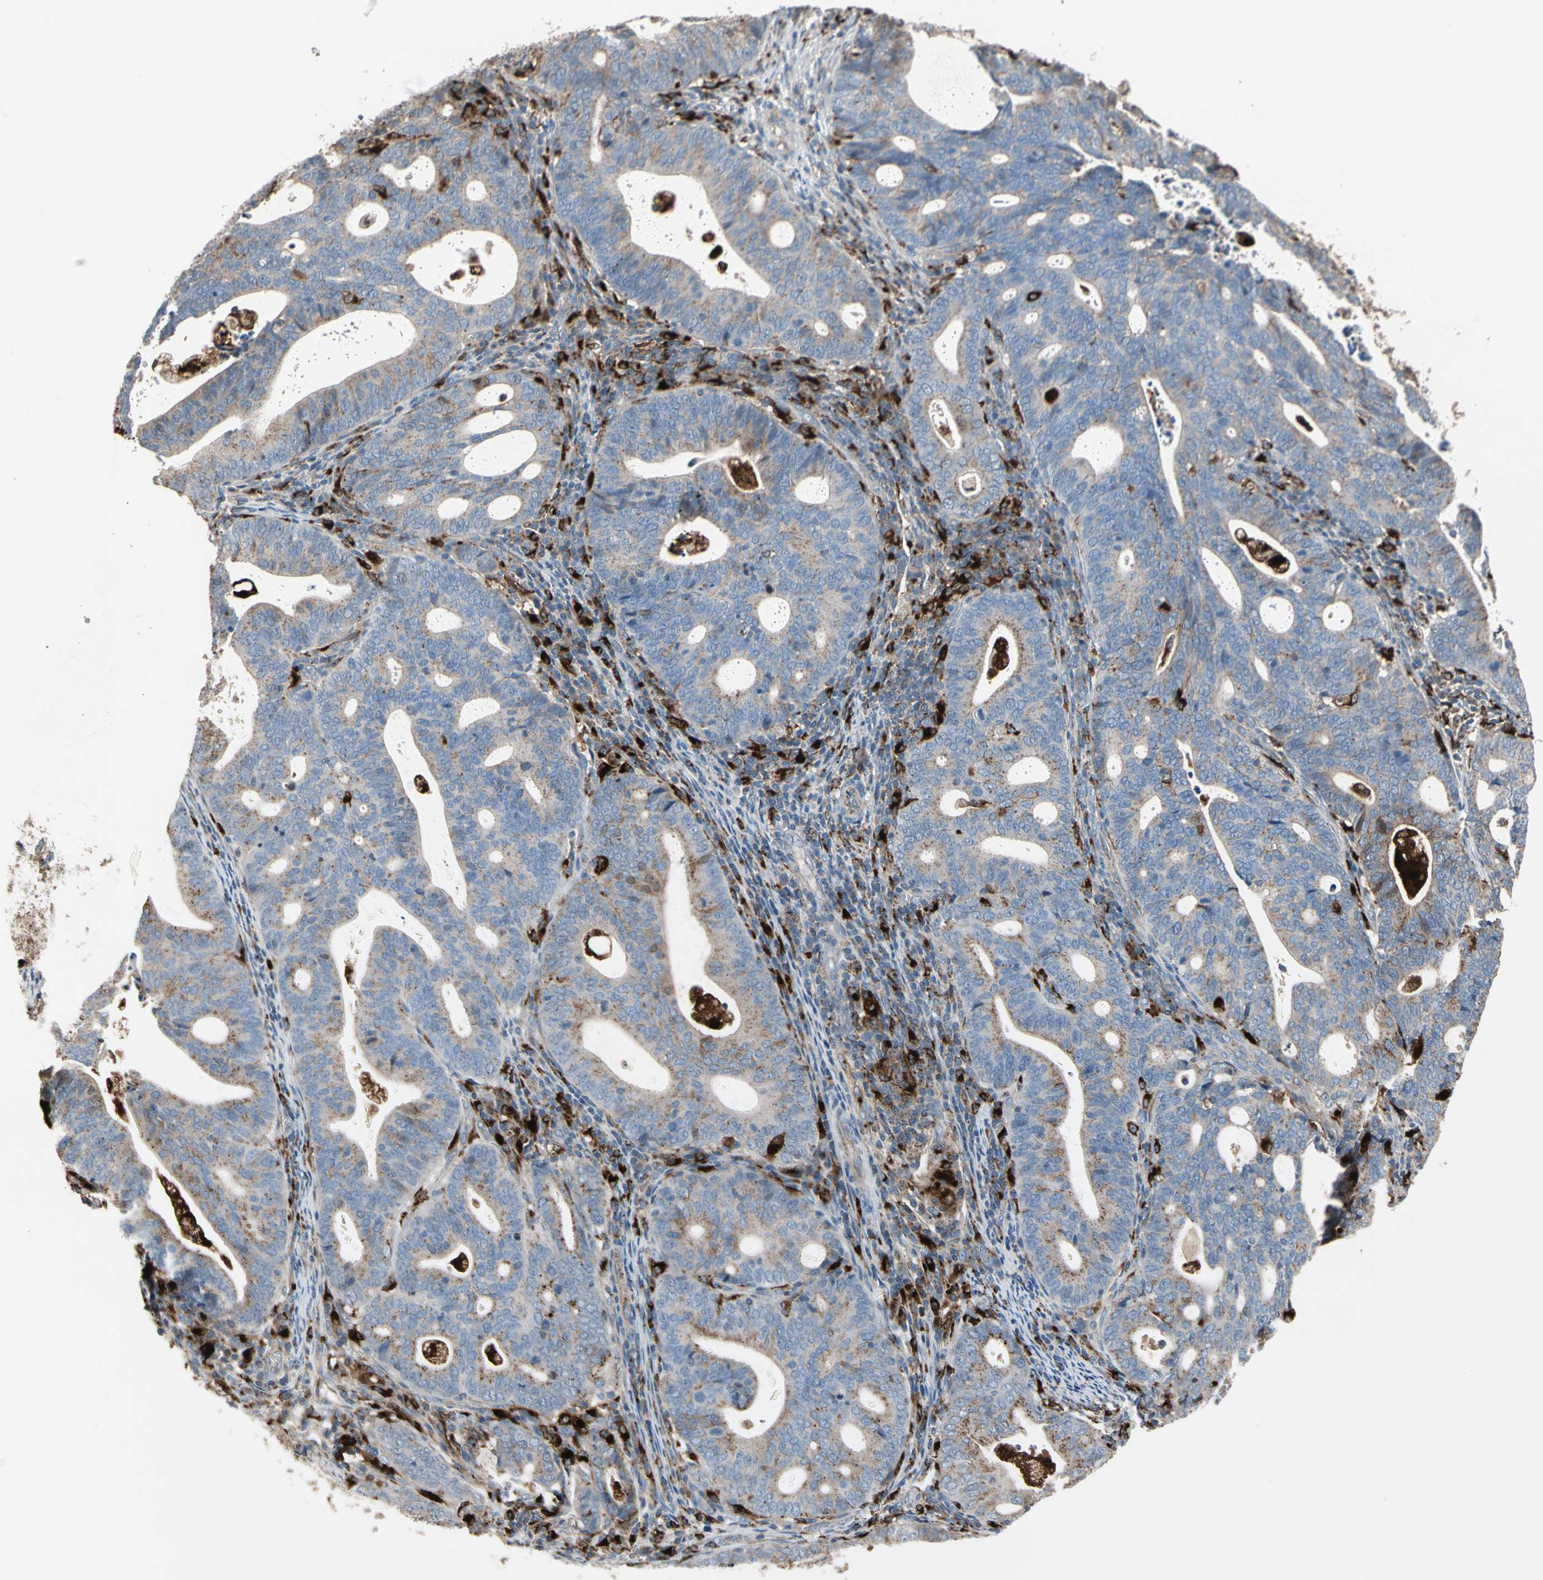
{"staining": {"intensity": "weak", "quantity": "25%-75%", "location": "cytoplasmic/membranous"}, "tissue": "endometrial cancer", "cell_type": "Tumor cells", "image_type": "cancer", "snomed": [{"axis": "morphology", "description": "Adenocarcinoma, NOS"}, {"axis": "topography", "description": "Uterus"}], "caption": "Immunohistochemical staining of endometrial adenocarcinoma exhibits low levels of weak cytoplasmic/membranous protein expression in about 25%-75% of tumor cells. The protein of interest is shown in brown color, while the nuclei are stained blue.", "gene": "GM2A", "patient": {"sex": "female", "age": 83}}